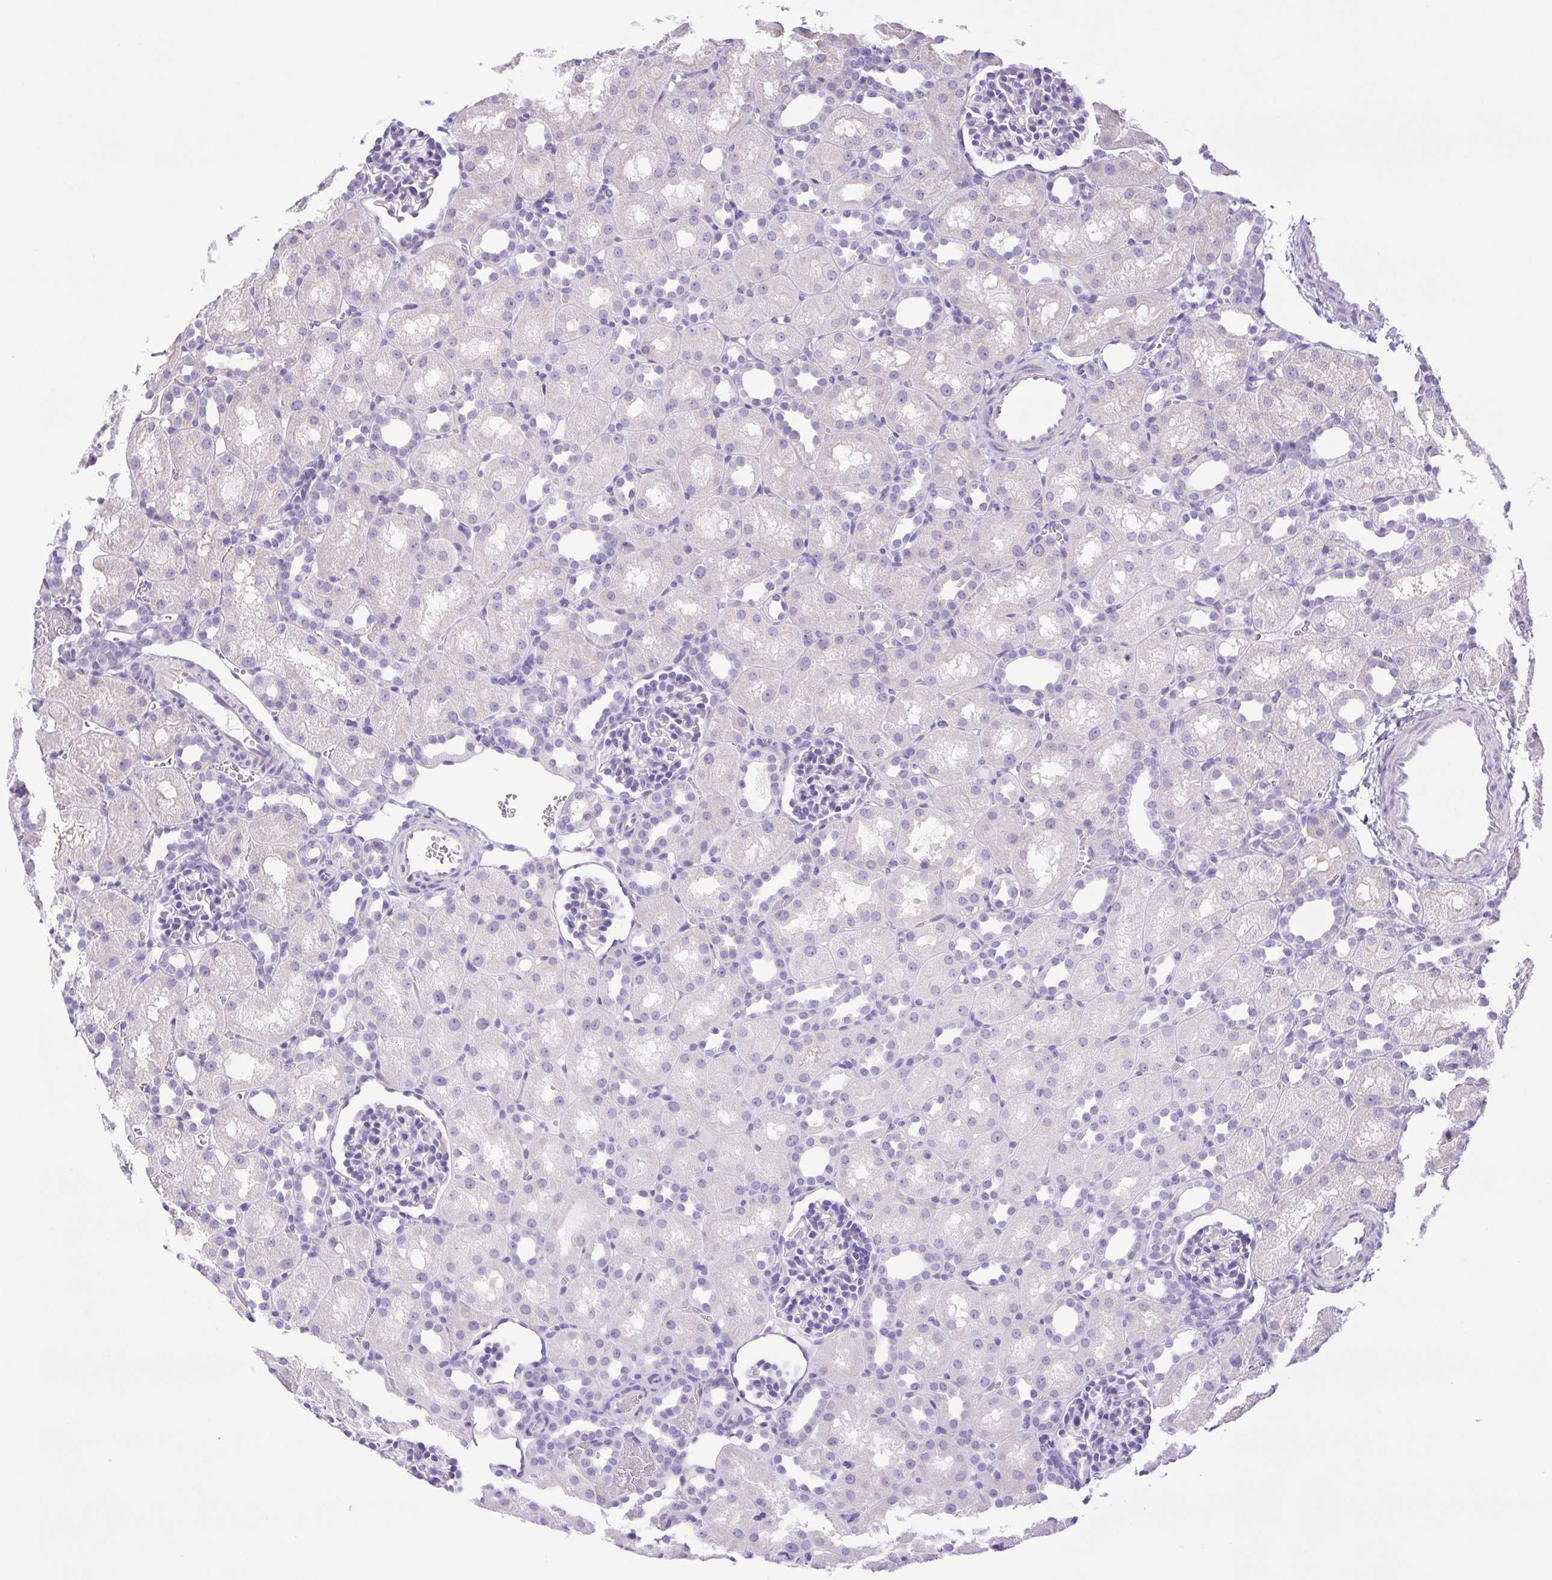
{"staining": {"intensity": "negative", "quantity": "none", "location": "none"}, "tissue": "kidney", "cell_type": "Cells in glomeruli", "image_type": "normal", "snomed": [{"axis": "morphology", "description": "Normal tissue, NOS"}, {"axis": "topography", "description": "Kidney"}], "caption": "Human kidney stained for a protein using immunohistochemistry displays no staining in cells in glomeruli.", "gene": "CDSN", "patient": {"sex": "male", "age": 1}}